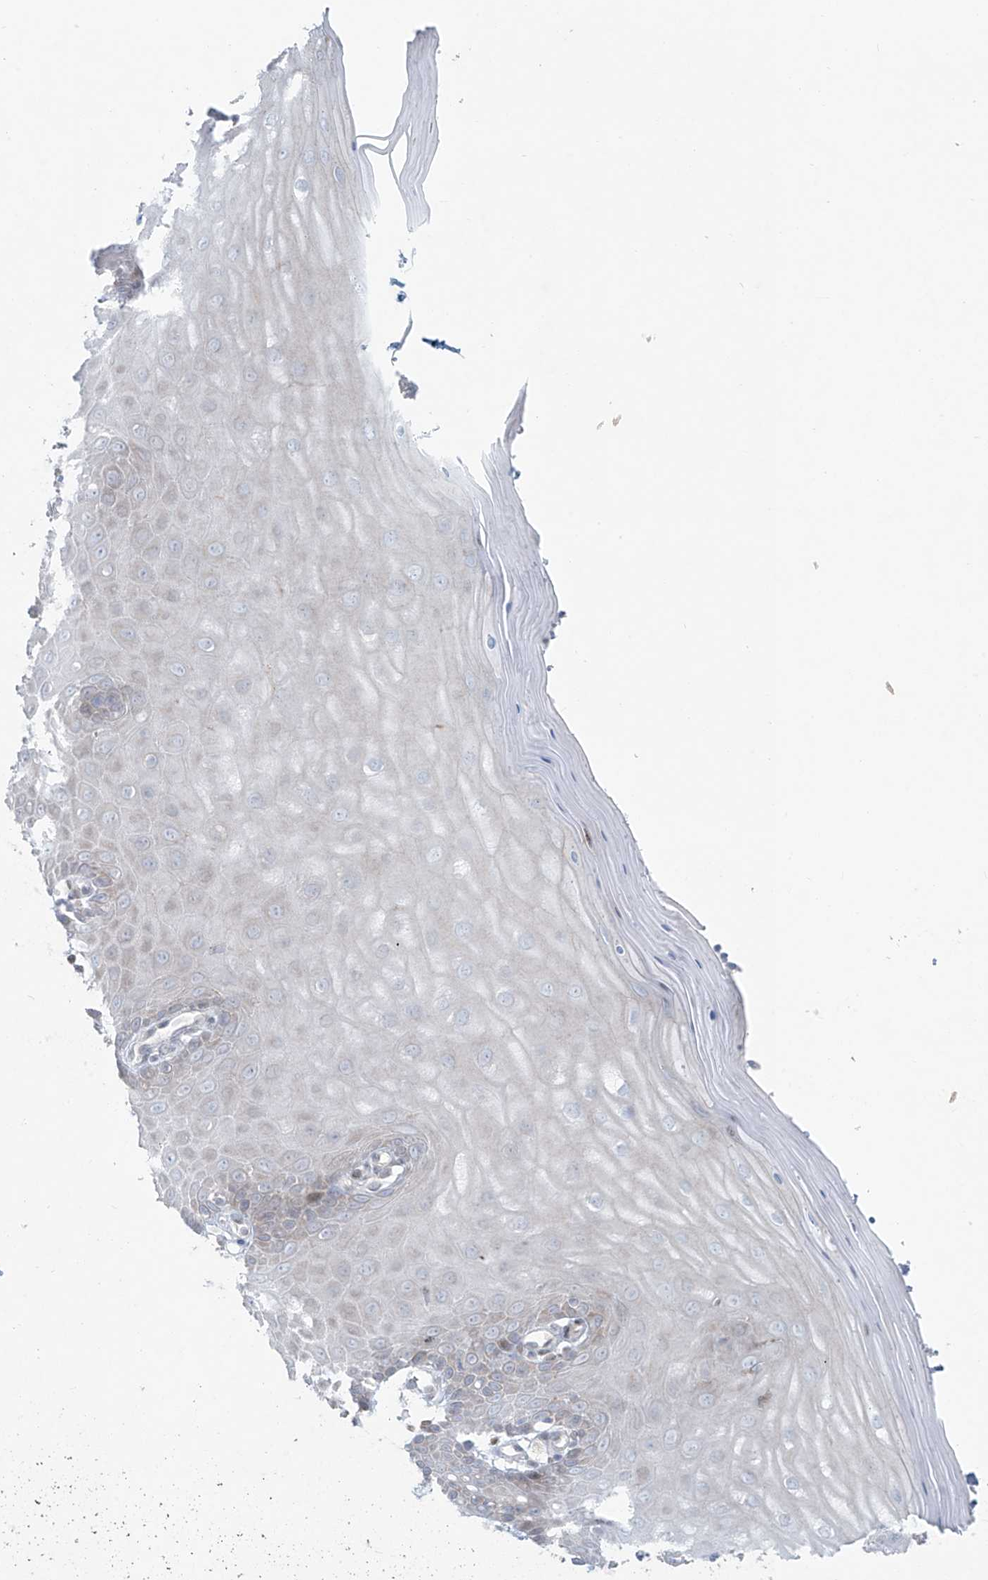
{"staining": {"intensity": "negative", "quantity": "none", "location": "none"}, "tissue": "cervix", "cell_type": "Glandular cells", "image_type": "normal", "snomed": [{"axis": "morphology", "description": "Normal tissue, NOS"}, {"axis": "topography", "description": "Cervix"}], "caption": "The immunohistochemistry histopathology image has no significant positivity in glandular cells of cervix. (DAB (3,3'-diaminobenzidine) immunohistochemistry, high magnification).", "gene": "PPAT", "patient": {"sex": "female", "age": 55}}